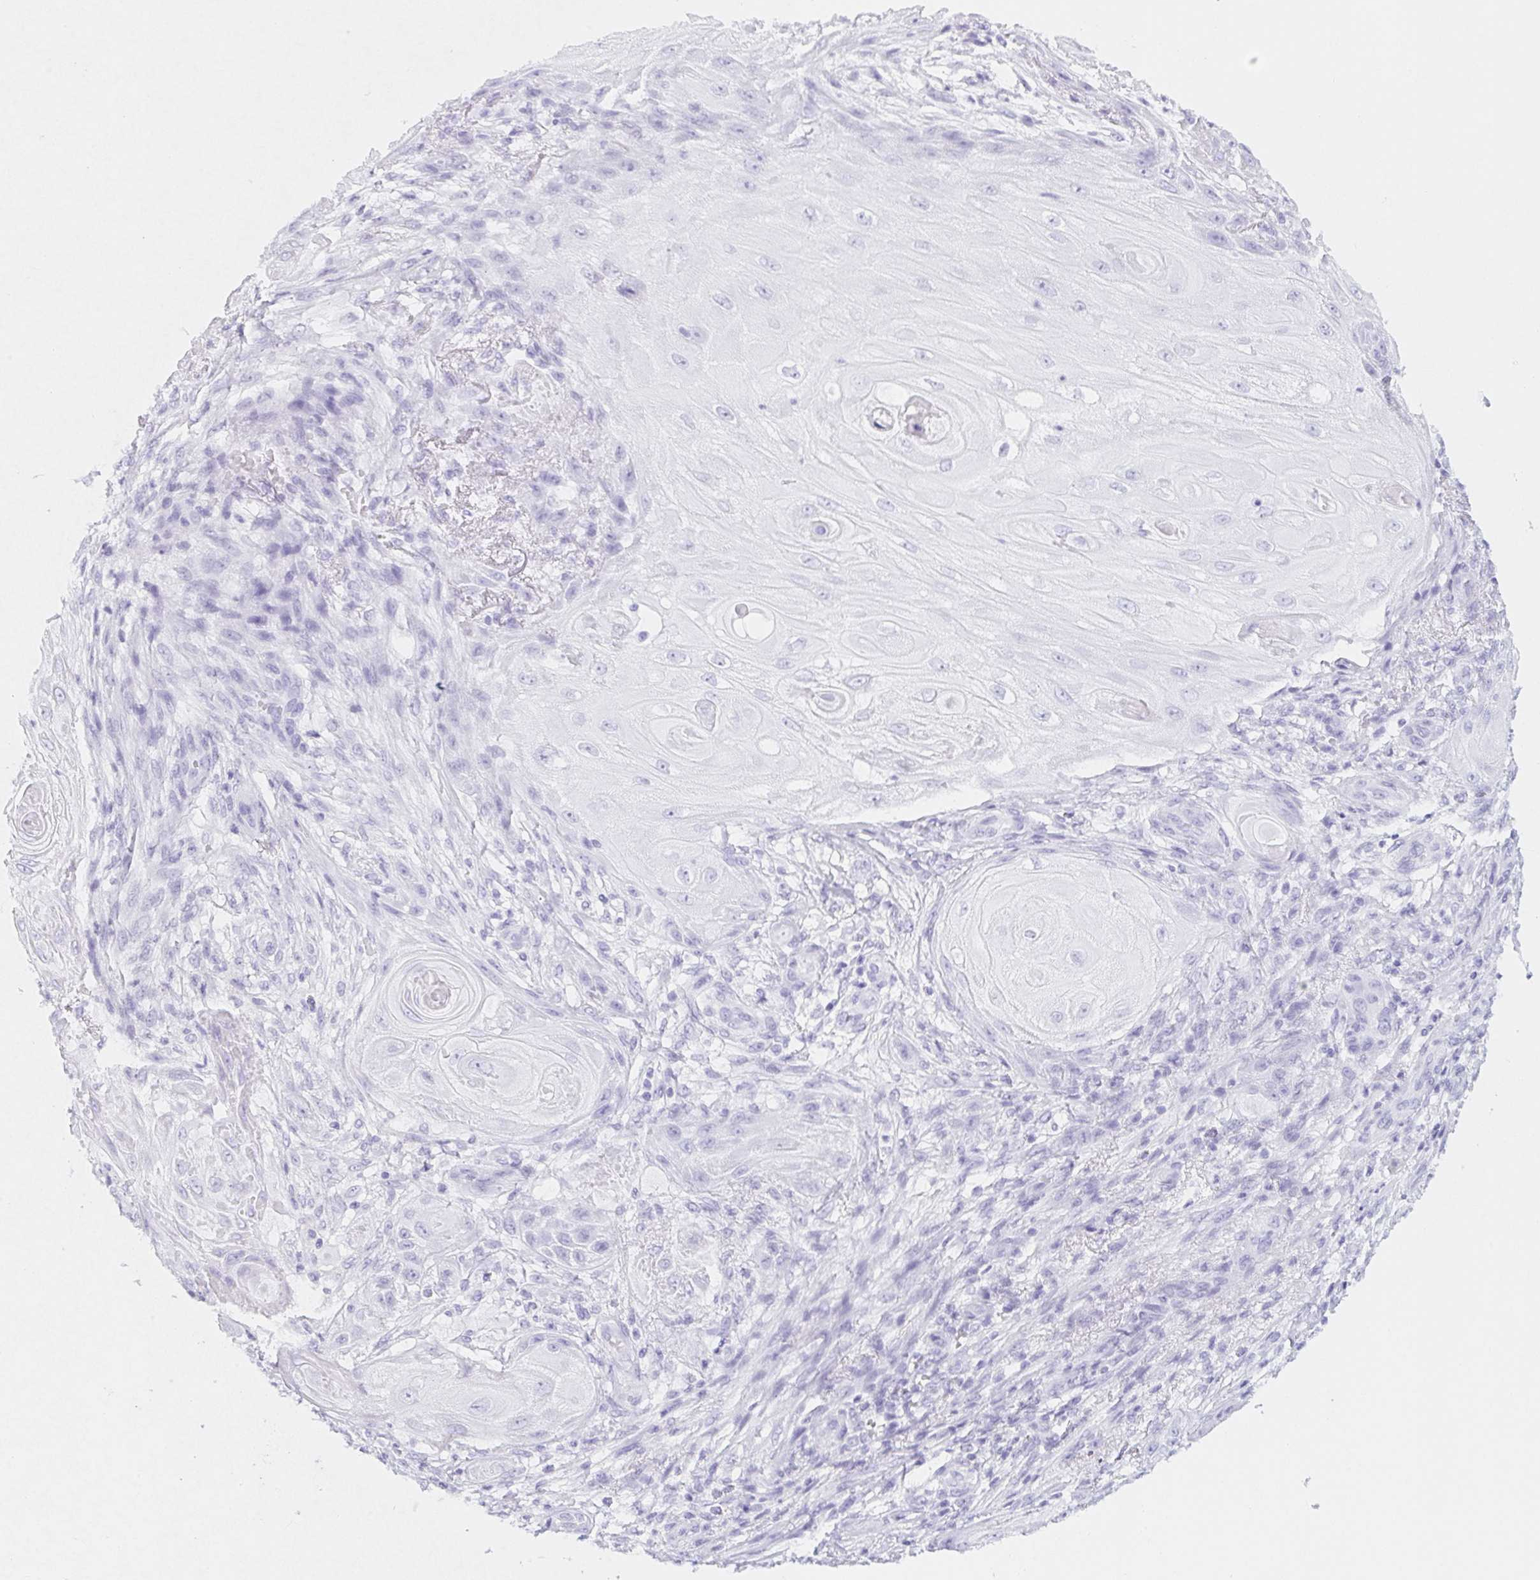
{"staining": {"intensity": "negative", "quantity": "none", "location": "none"}, "tissue": "skin cancer", "cell_type": "Tumor cells", "image_type": "cancer", "snomed": [{"axis": "morphology", "description": "Squamous cell carcinoma, NOS"}, {"axis": "topography", "description": "Skin"}], "caption": "Micrograph shows no protein expression in tumor cells of skin cancer (squamous cell carcinoma) tissue.", "gene": "ZBBX", "patient": {"sex": "male", "age": 62}}